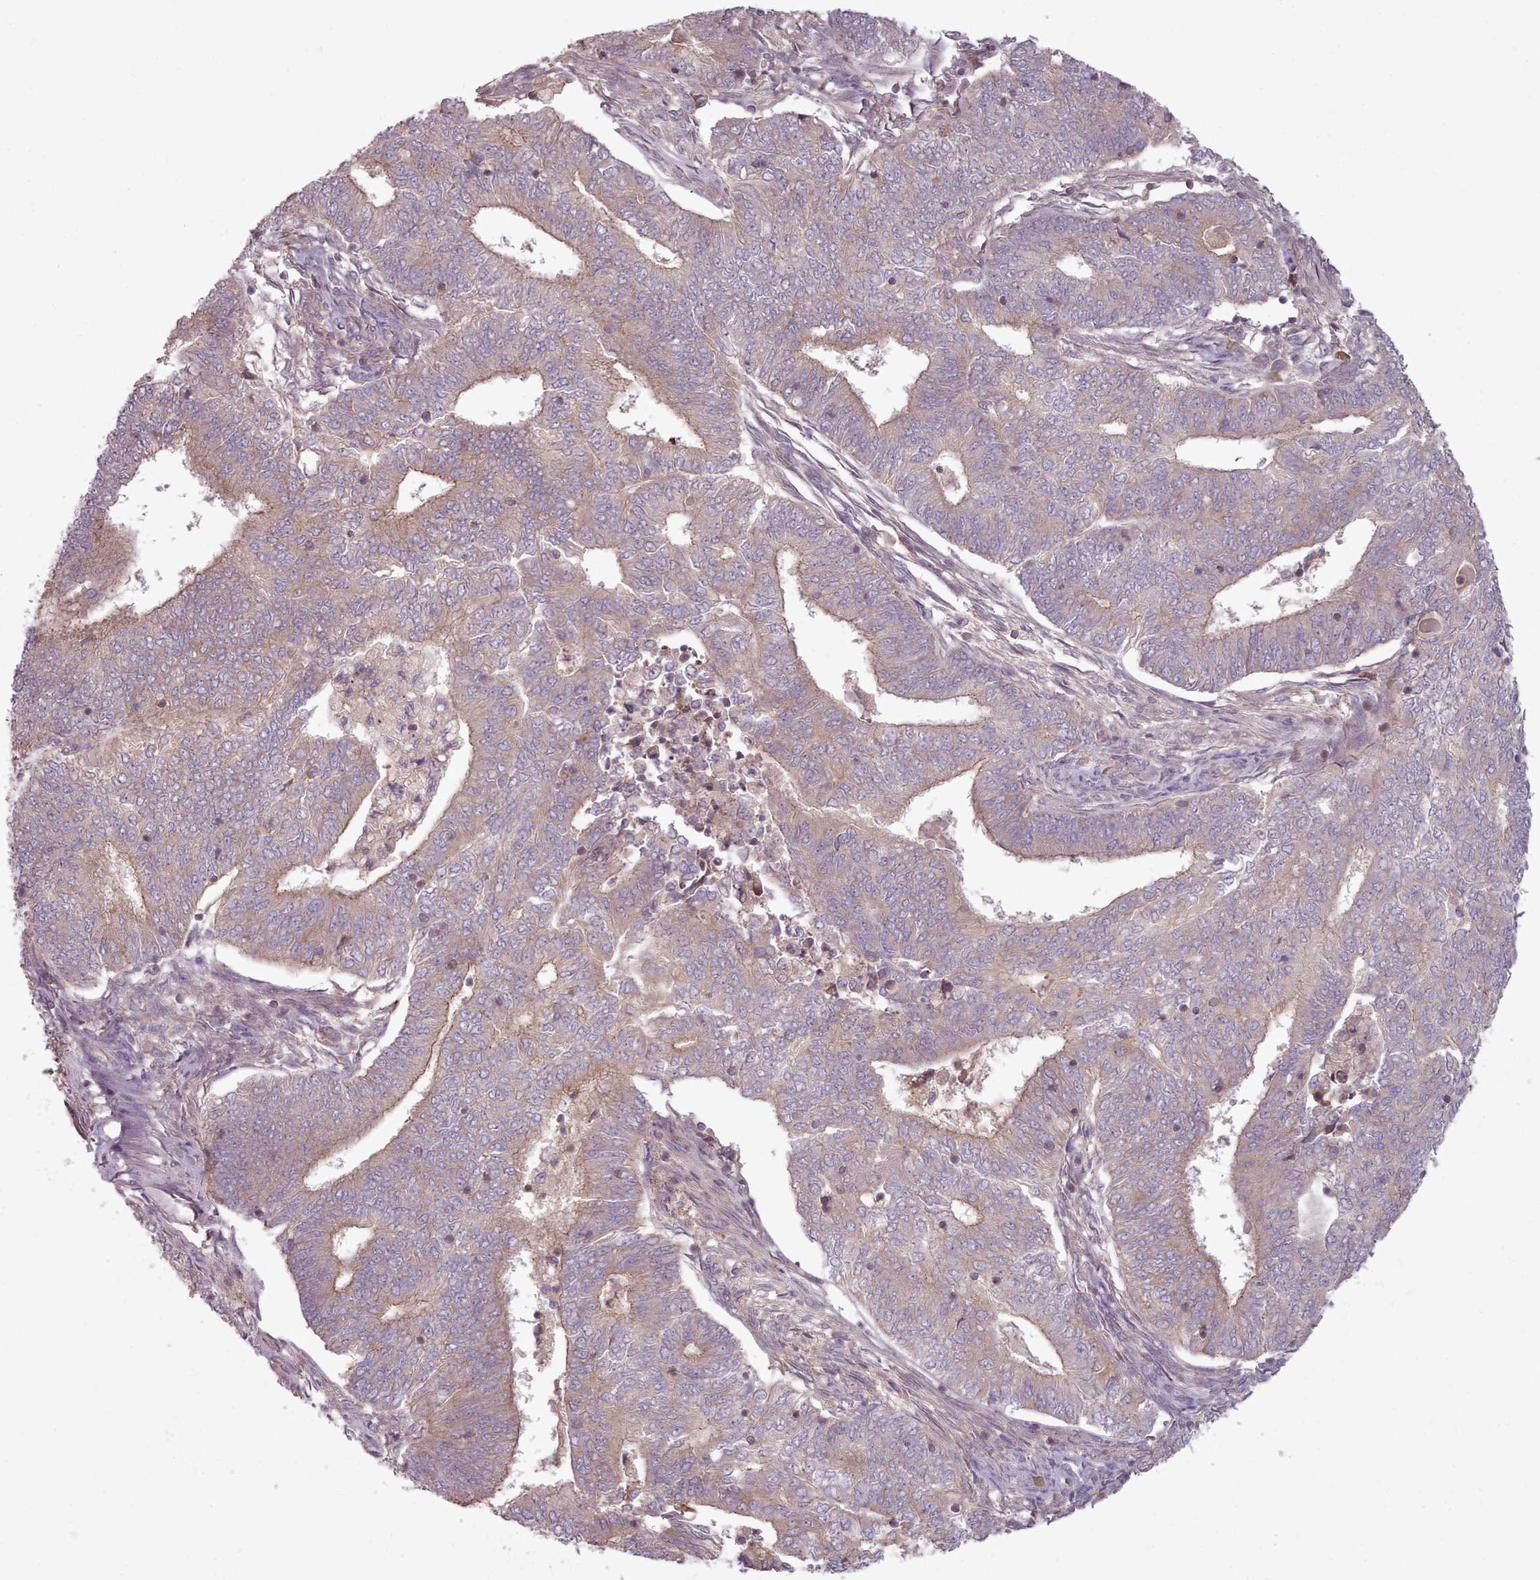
{"staining": {"intensity": "weak", "quantity": "25%-75%", "location": "cytoplasmic/membranous"}, "tissue": "endometrial cancer", "cell_type": "Tumor cells", "image_type": "cancer", "snomed": [{"axis": "morphology", "description": "Adenocarcinoma, NOS"}, {"axis": "topography", "description": "Endometrium"}], "caption": "The micrograph reveals a brown stain indicating the presence of a protein in the cytoplasmic/membranous of tumor cells in endometrial cancer.", "gene": "NT5DC2", "patient": {"sex": "female", "age": 62}}